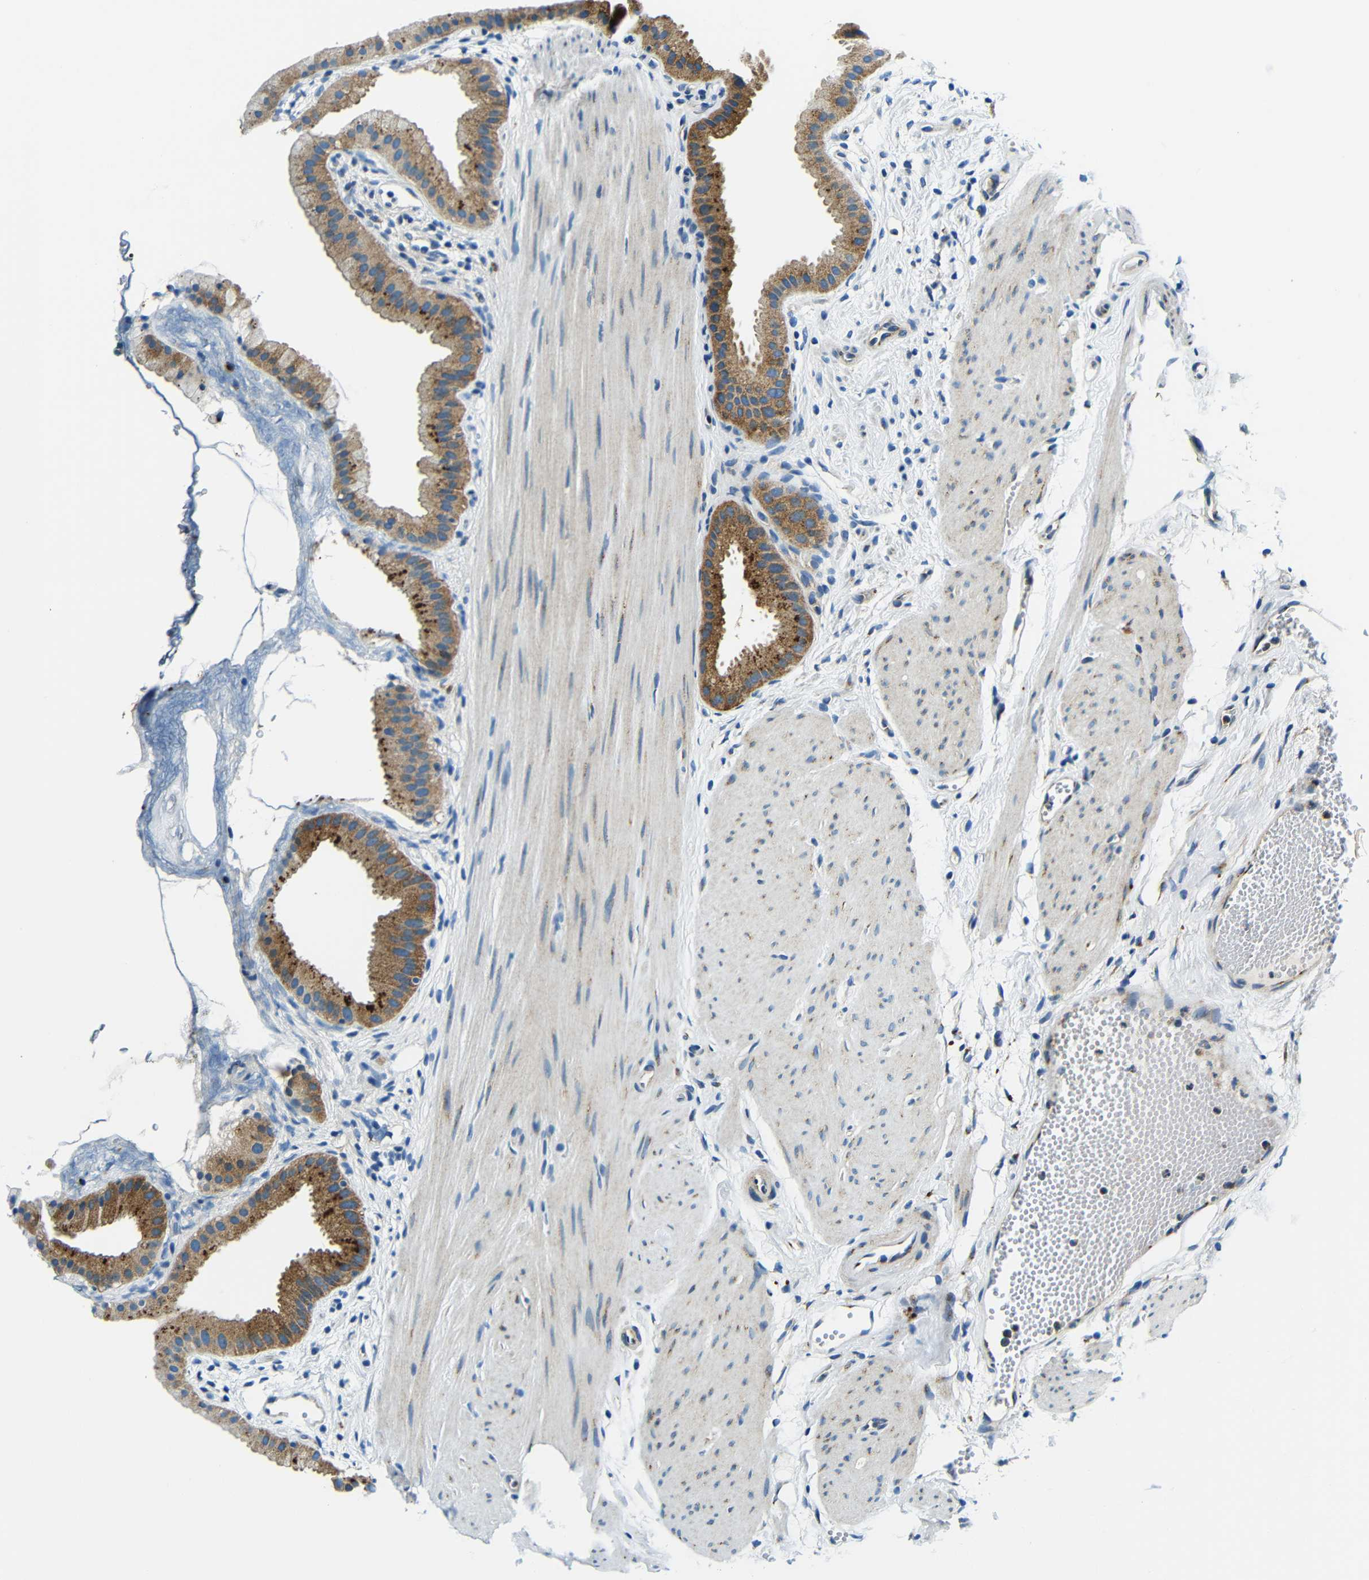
{"staining": {"intensity": "strong", "quantity": ">75%", "location": "cytoplasmic/membranous"}, "tissue": "gallbladder", "cell_type": "Glandular cells", "image_type": "normal", "snomed": [{"axis": "morphology", "description": "Normal tissue, NOS"}, {"axis": "topography", "description": "Gallbladder"}], "caption": "This is a photomicrograph of immunohistochemistry staining of unremarkable gallbladder, which shows strong staining in the cytoplasmic/membranous of glandular cells.", "gene": "USO1", "patient": {"sex": "female", "age": 64}}